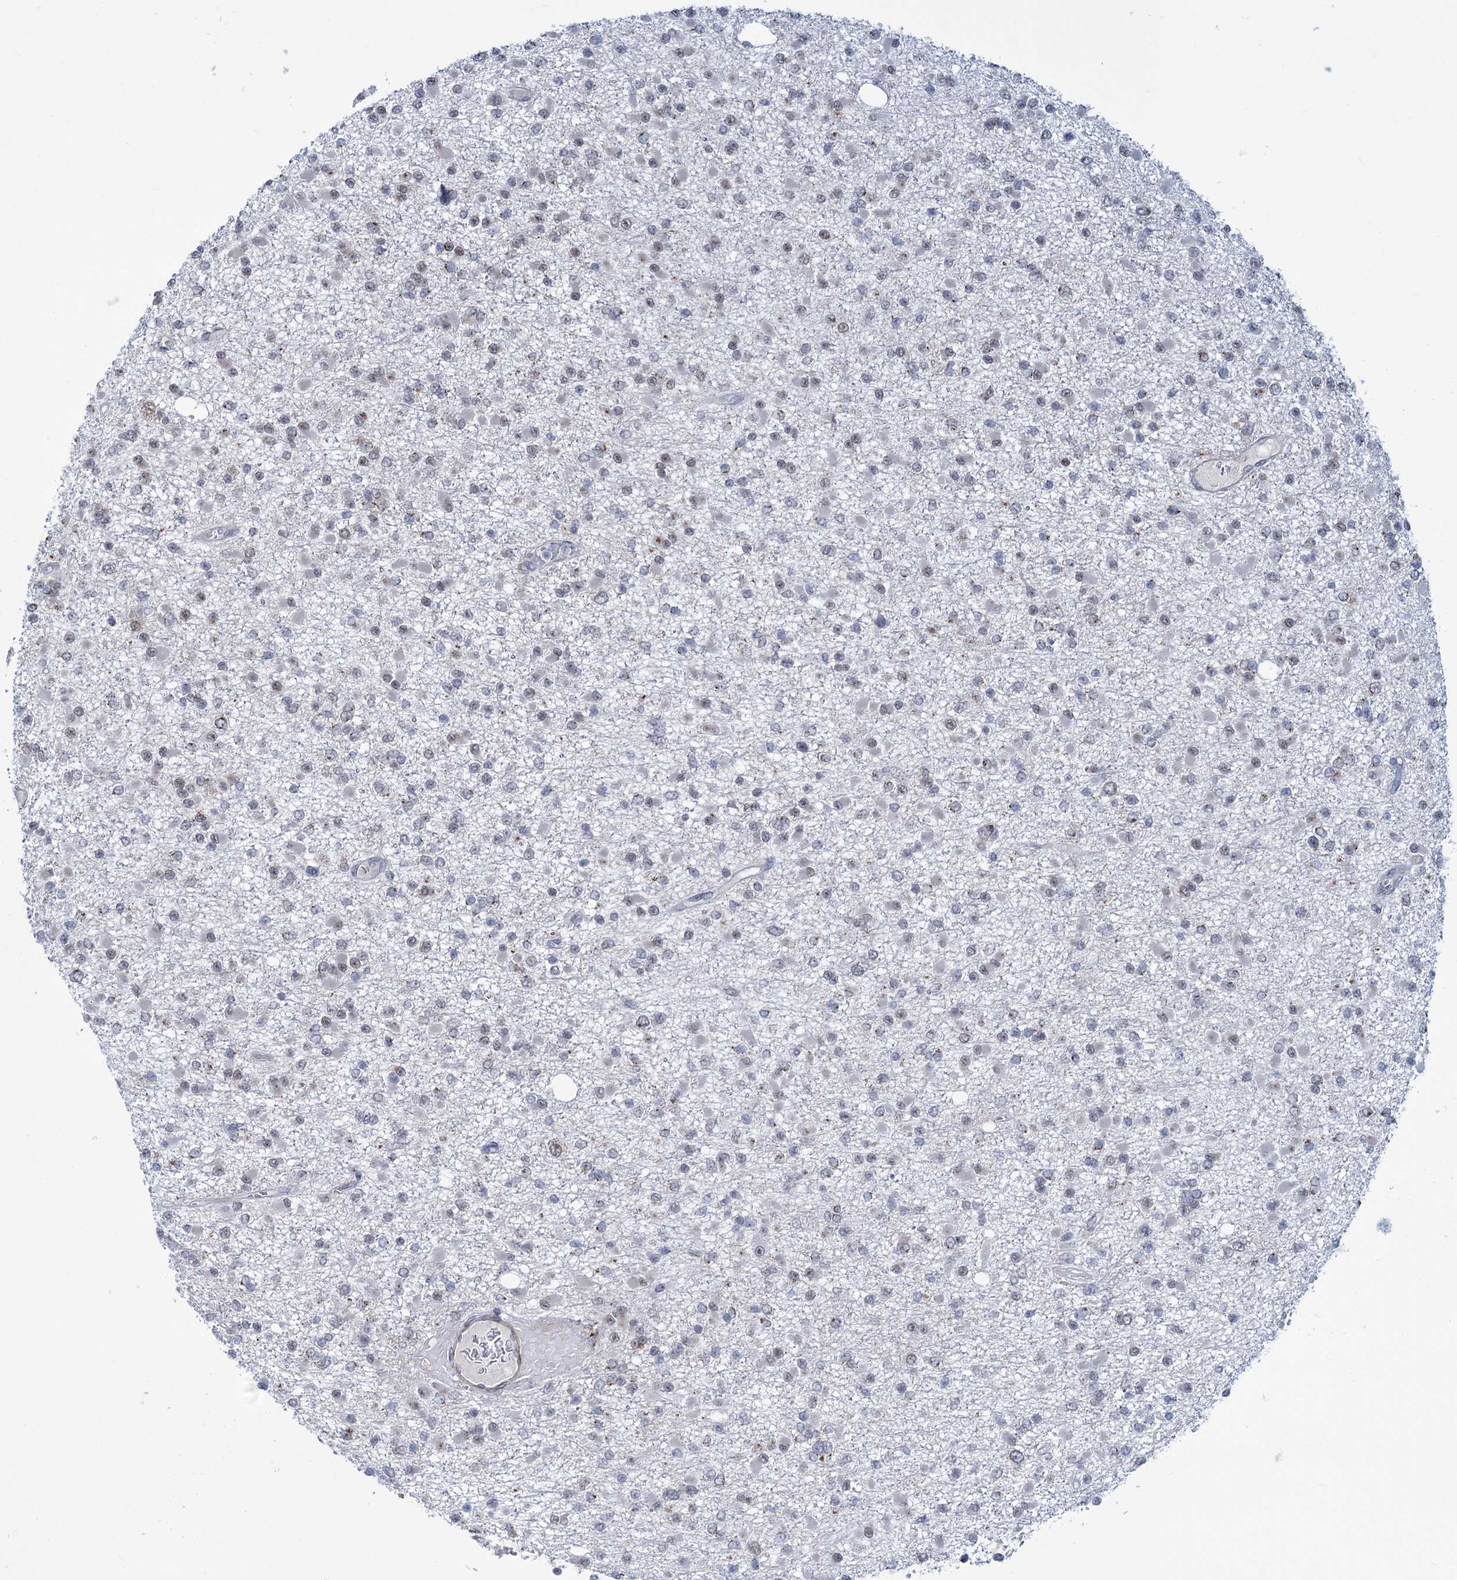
{"staining": {"intensity": "negative", "quantity": "none", "location": "none"}, "tissue": "glioma", "cell_type": "Tumor cells", "image_type": "cancer", "snomed": [{"axis": "morphology", "description": "Glioma, malignant, Low grade"}, {"axis": "topography", "description": "Brain"}], "caption": "IHC of glioma exhibits no expression in tumor cells.", "gene": "ELP4", "patient": {"sex": "female", "age": 22}}